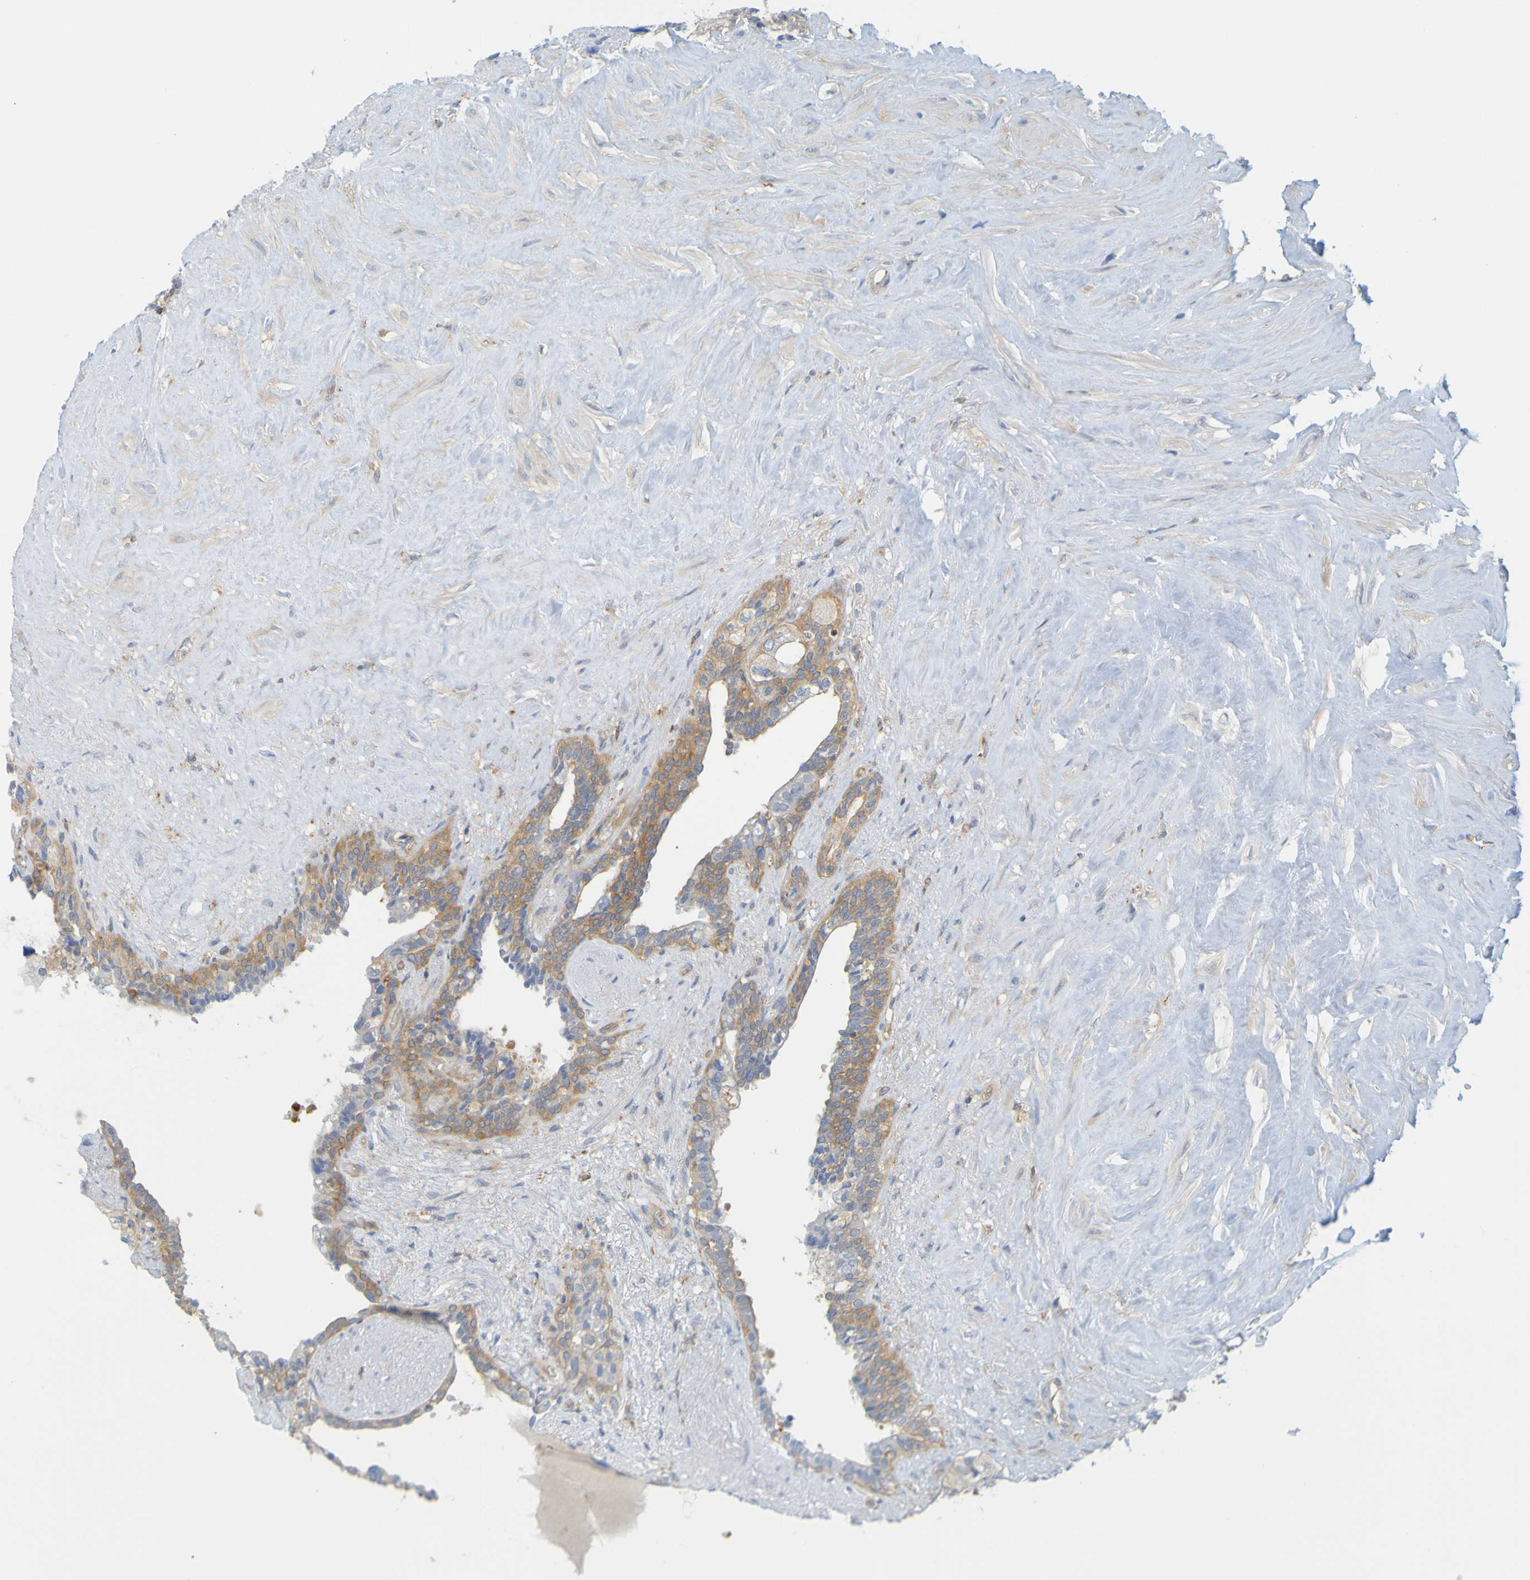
{"staining": {"intensity": "moderate", "quantity": "25%-75%", "location": "cytoplasmic/membranous"}, "tissue": "seminal vesicle", "cell_type": "Glandular cells", "image_type": "normal", "snomed": [{"axis": "morphology", "description": "Normal tissue, NOS"}, {"axis": "topography", "description": "Seminal veicle"}], "caption": "DAB (3,3'-diaminobenzidine) immunohistochemical staining of unremarkable human seminal vesicle displays moderate cytoplasmic/membranous protein expression in approximately 25%-75% of glandular cells.", "gene": "APPL1", "patient": {"sex": "male", "age": 63}}